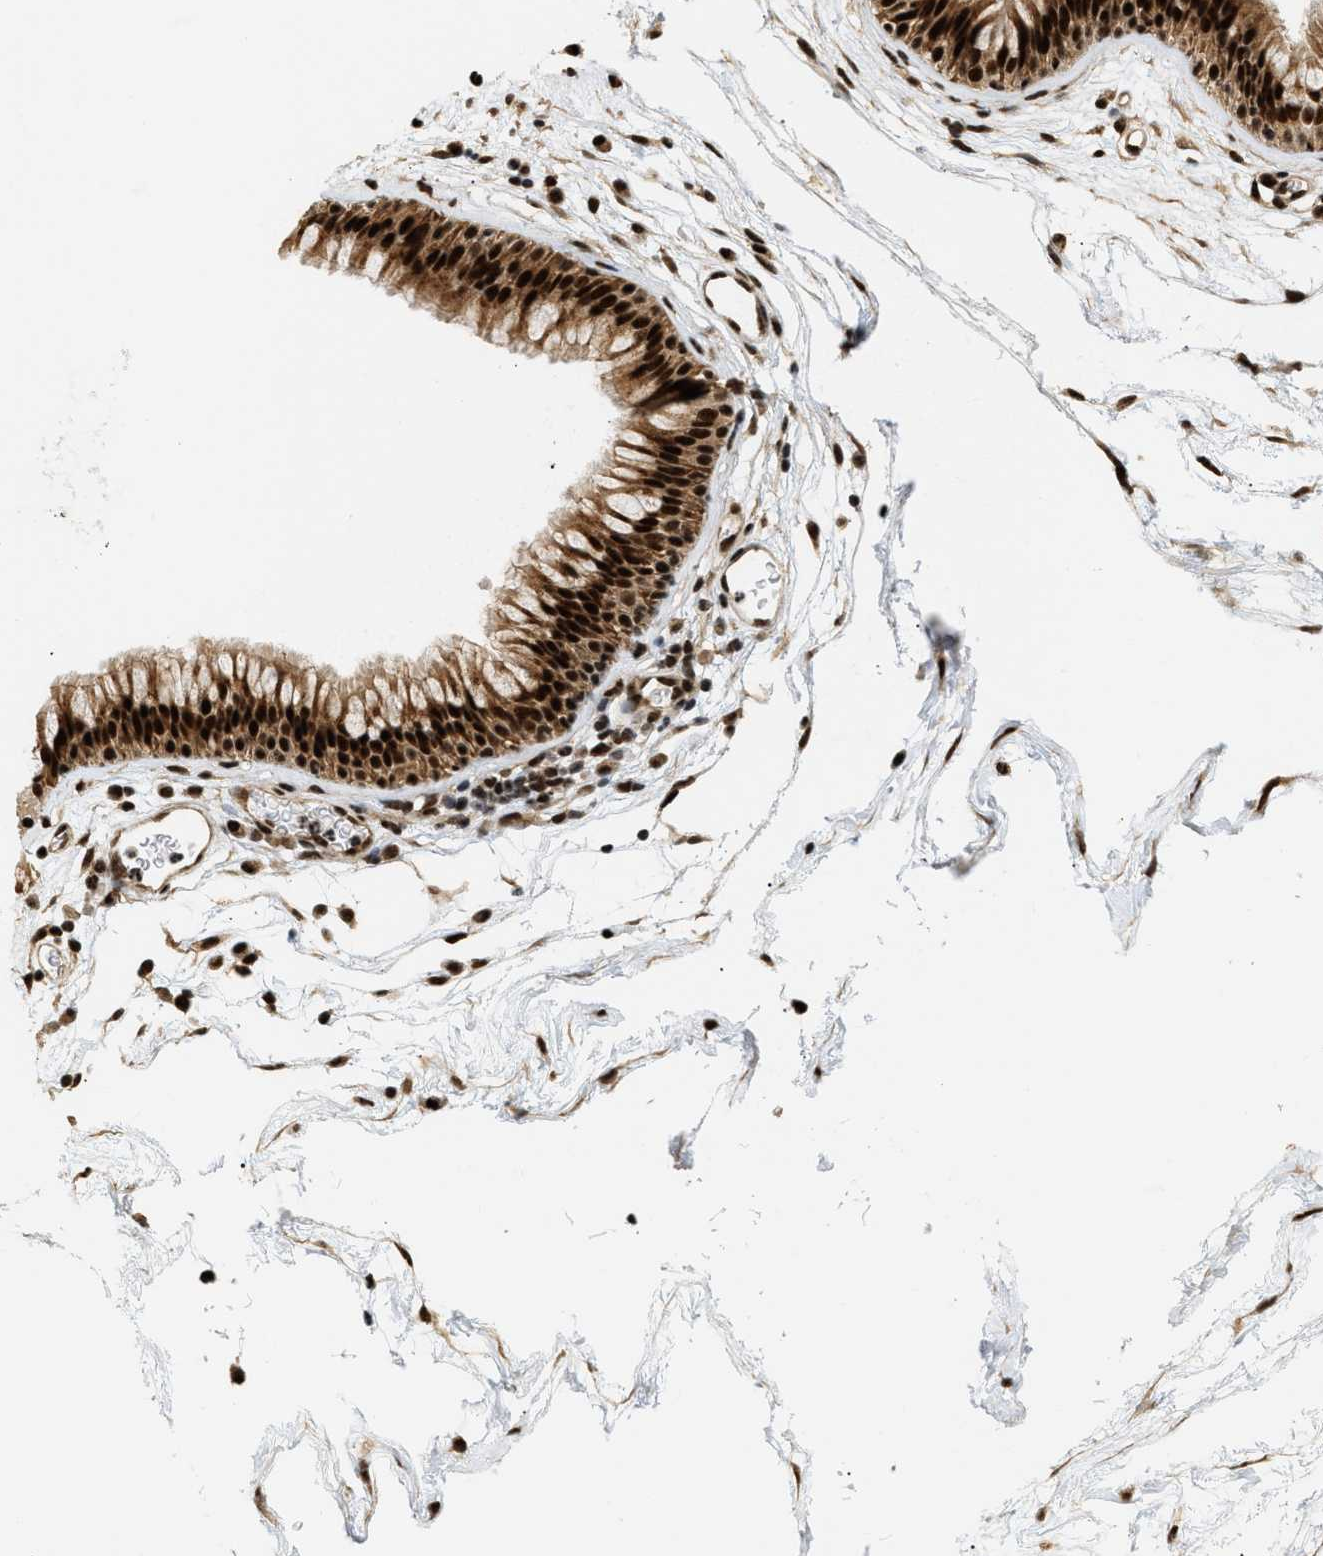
{"staining": {"intensity": "strong", "quantity": ">75%", "location": "cytoplasmic/membranous,nuclear"}, "tissue": "nasopharynx", "cell_type": "Respiratory epithelial cells", "image_type": "normal", "snomed": [{"axis": "morphology", "description": "Normal tissue, NOS"}, {"axis": "morphology", "description": "Inflammation, NOS"}, {"axis": "topography", "description": "Nasopharynx"}], "caption": "An immunohistochemistry (IHC) histopathology image of benign tissue is shown. Protein staining in brown shows strong cytoplasmic/membranous,nuclear positivity in nasopharynx within respiratory epithelial cells. (Brightfield microscopy of DAB IHC at high magnification).", "gene": "RBM5", "patient": {"sex": "male", "age": 48}}